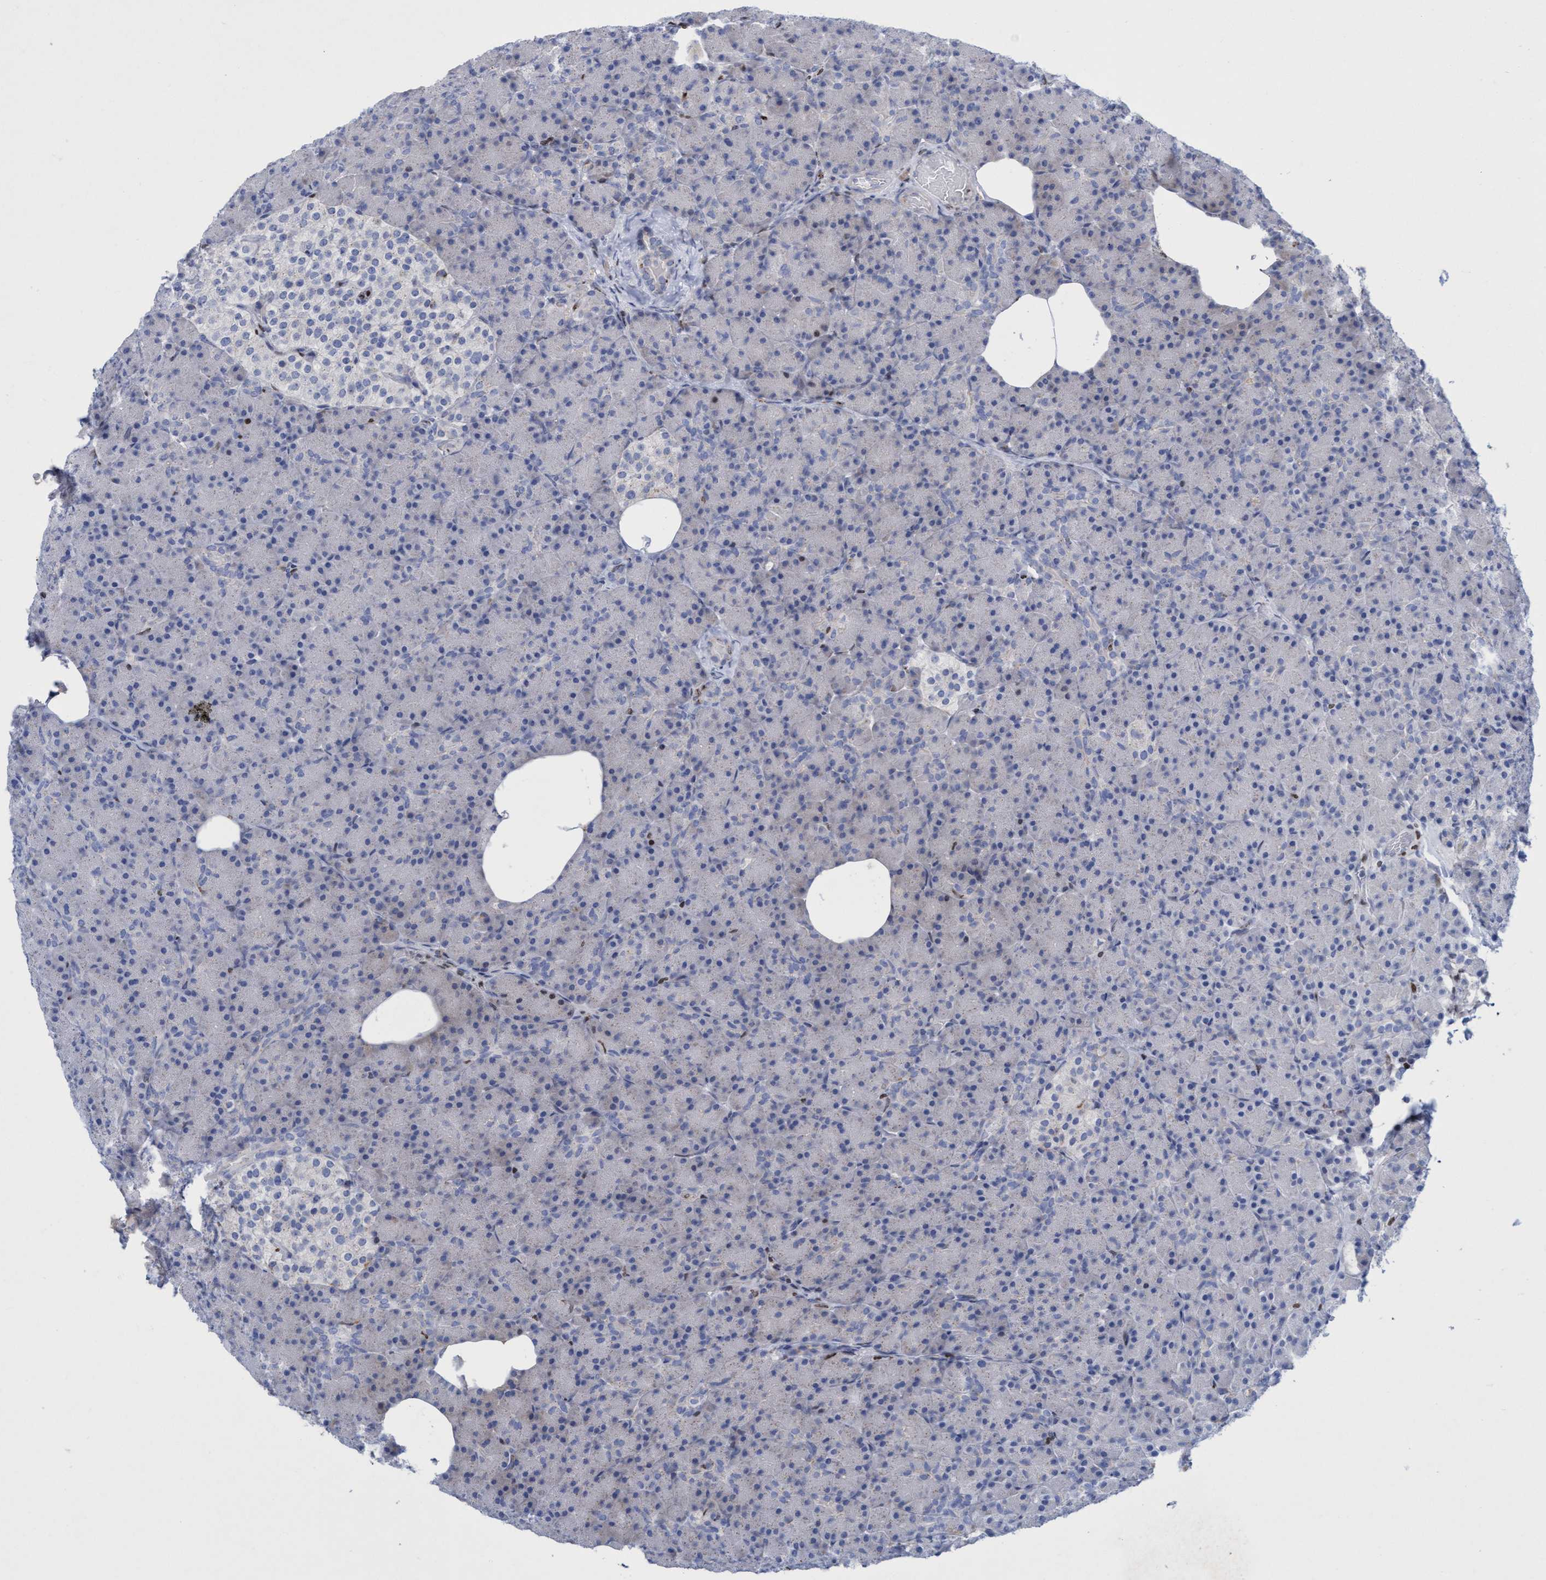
{"staining": {"intensity": "negative", "quantity": "none", "location": "none"}, "tissue": "pancreas", "cell_type": "Exocrine glandular cells", "image_type": "normal", "snomed": [{"axis": "morphology", "description": "Normal tissue, NOS"}, {"axis": "topography", "description": "Pancreas"}], "caption": "High magnification brightfield microscopy of unremarkable pancreas stained with DAB (3,3'-diaminobenzidine) (brown) and counterstained with hematoxylin (blue): exocrine glandular cells show no significant positivity.", "gene": "CBX2", "patient": {"sex": "female", "age": 43}}